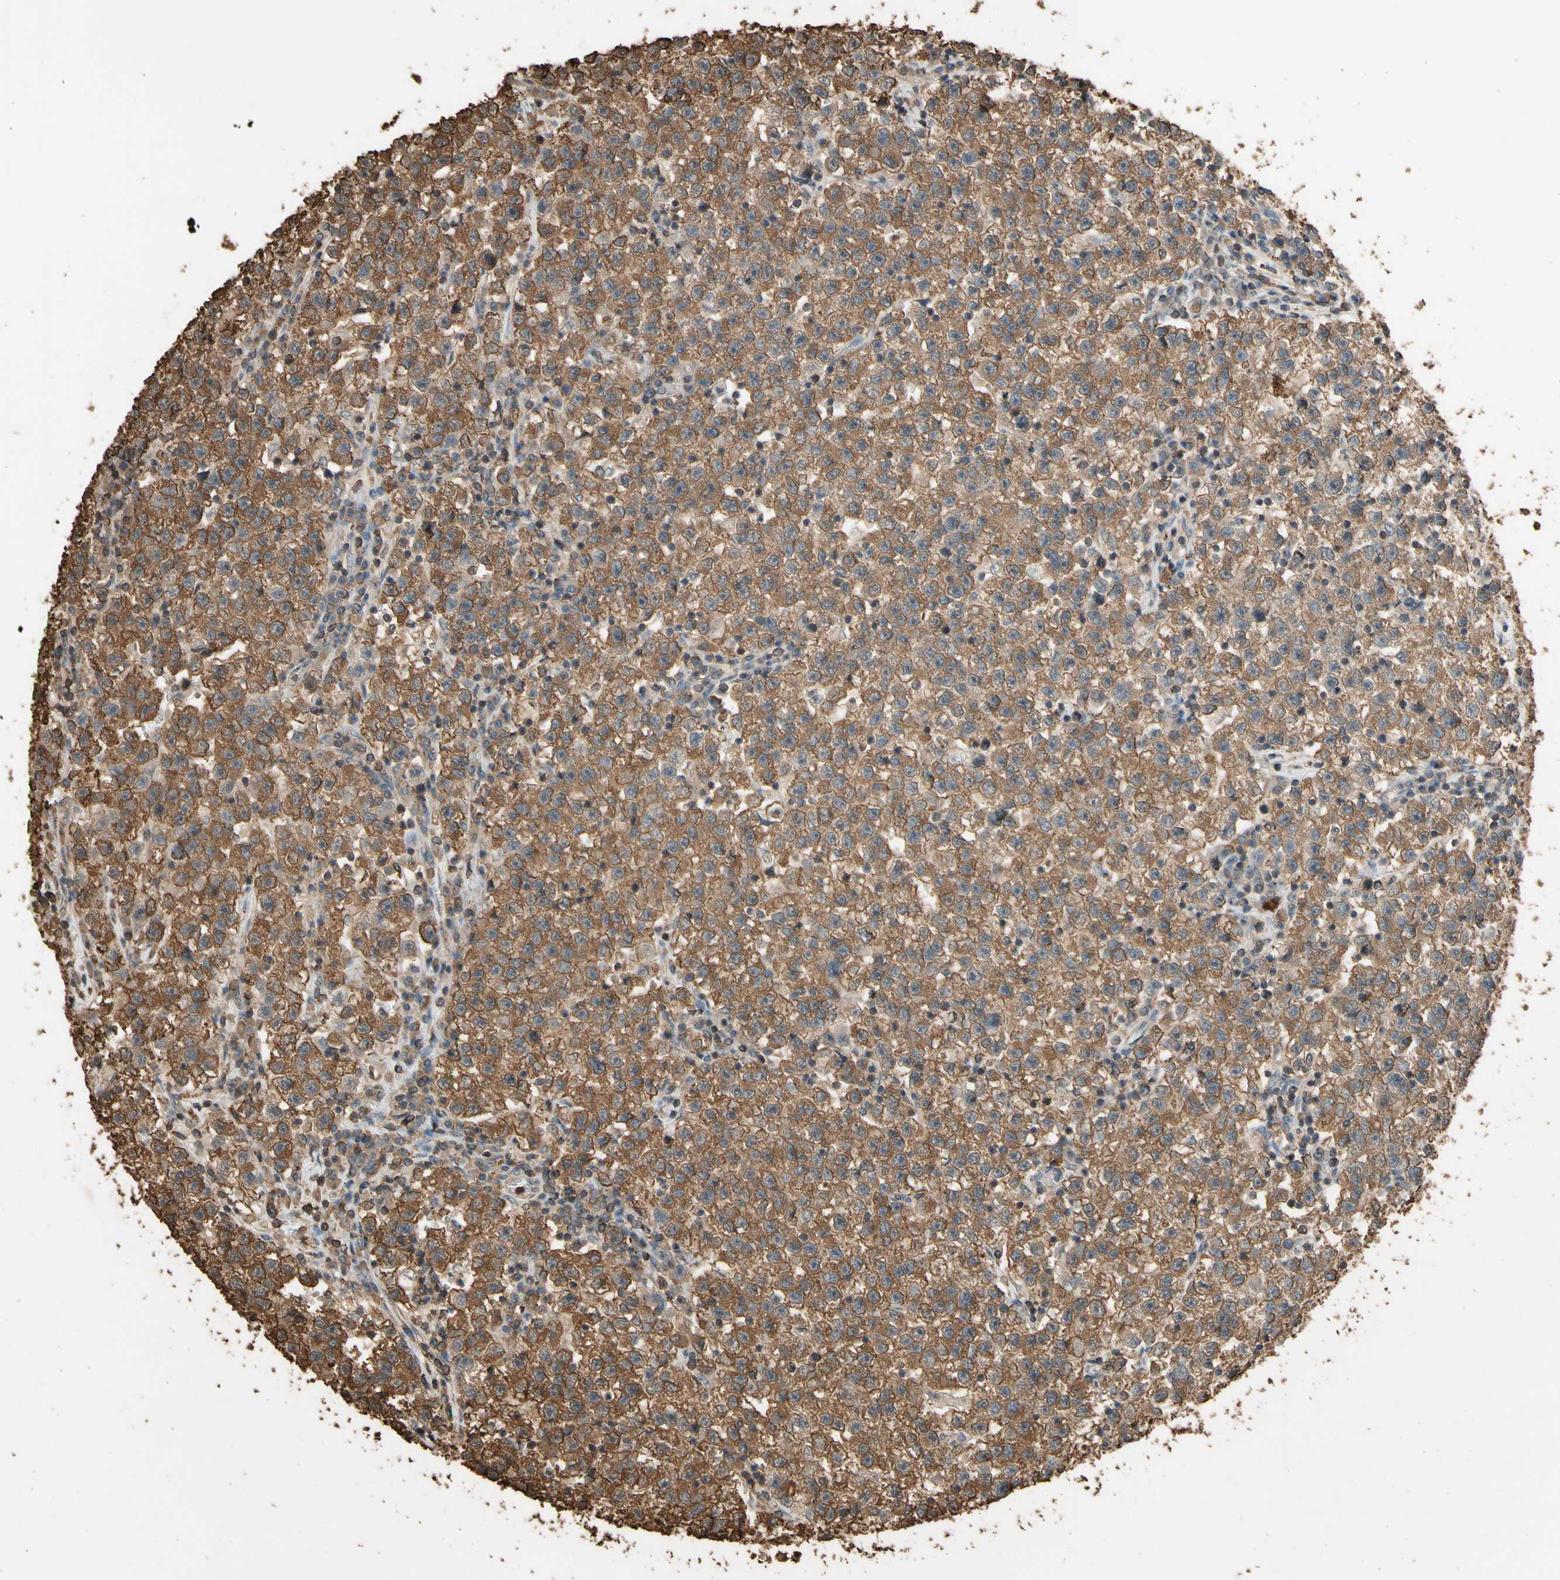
{"staining": {"intensity": "moderate", "quantity": ">75%", "location": "cytoplasmic/membranous"}, "tissue": "testis cancer", "cell_type": "Tumor cells", "image_type": "cancer", "snomed": [{"axis": "morphology", "description": "Seminoma, NOS"}, {"axis": "topography", "description": "Testis"}], "caption": "This image displays immunohistochemistry (IHC) staining of human testis seminoma, with medium moderate cytoplasmic/membranous positivity in about >75% of tumor cells.", "gene": "TNFSF13B", "patient": {"sex": "male", "age": 22}}